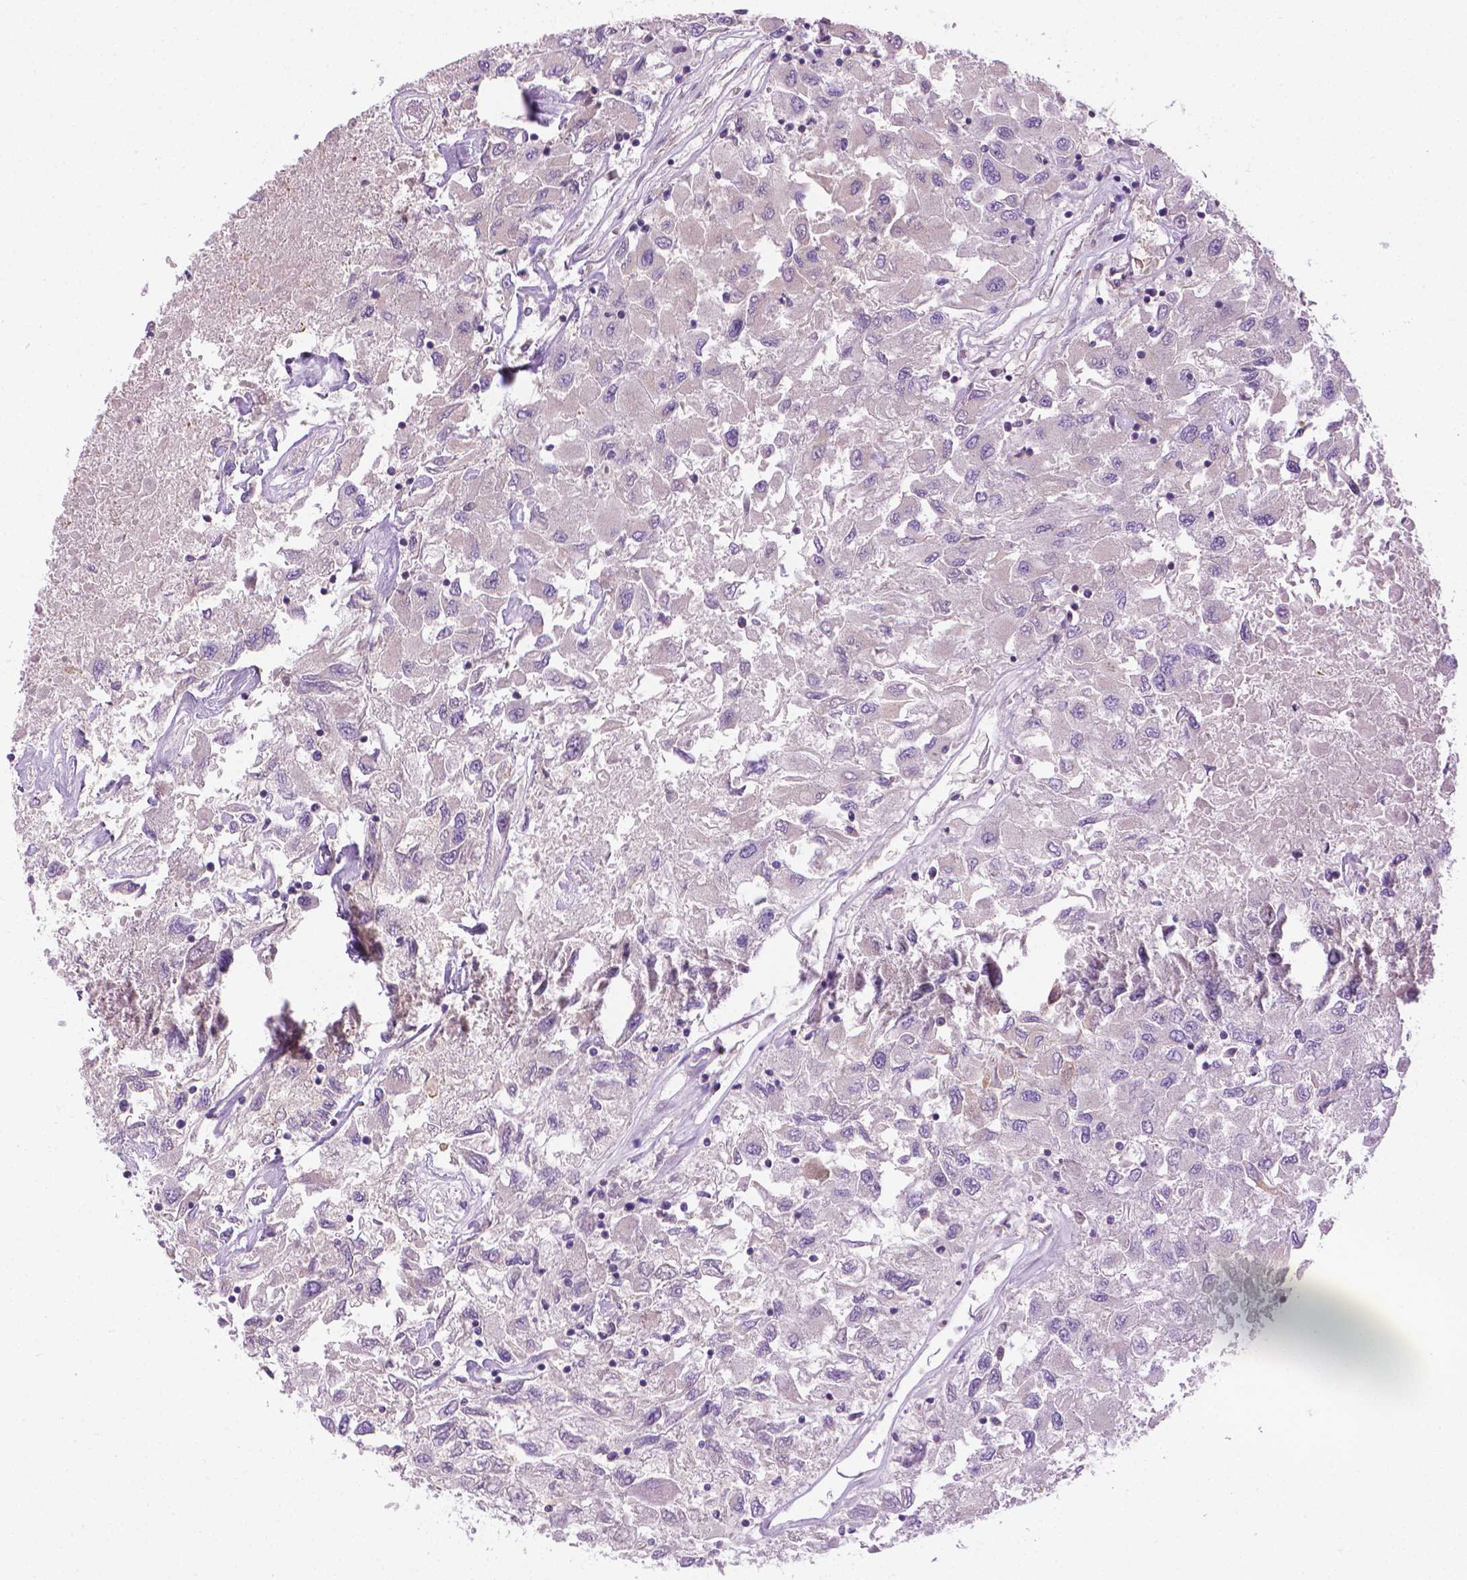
{"staining": {"intensity": "negative", "quantity": "none", "location": "none"}, "tissue": "renal cancer", "cell_type": "Tumor cells", "image_type": "cancer", "snomed": [{"axis": "morphology", "description": "Adenocarcinoma, NOS"}, {"axis": "topography", "description": "Kidney"}], "caption": "A photomicrograph of human renal adenocarcinoma is negative for staining in tumor cells. (DAB (3,3'-diaminobenzidine) immunohistochemistry (IHC), high magnification).", "gene": "SLC51B", "patient": {"sex": "female", "age": 76}}